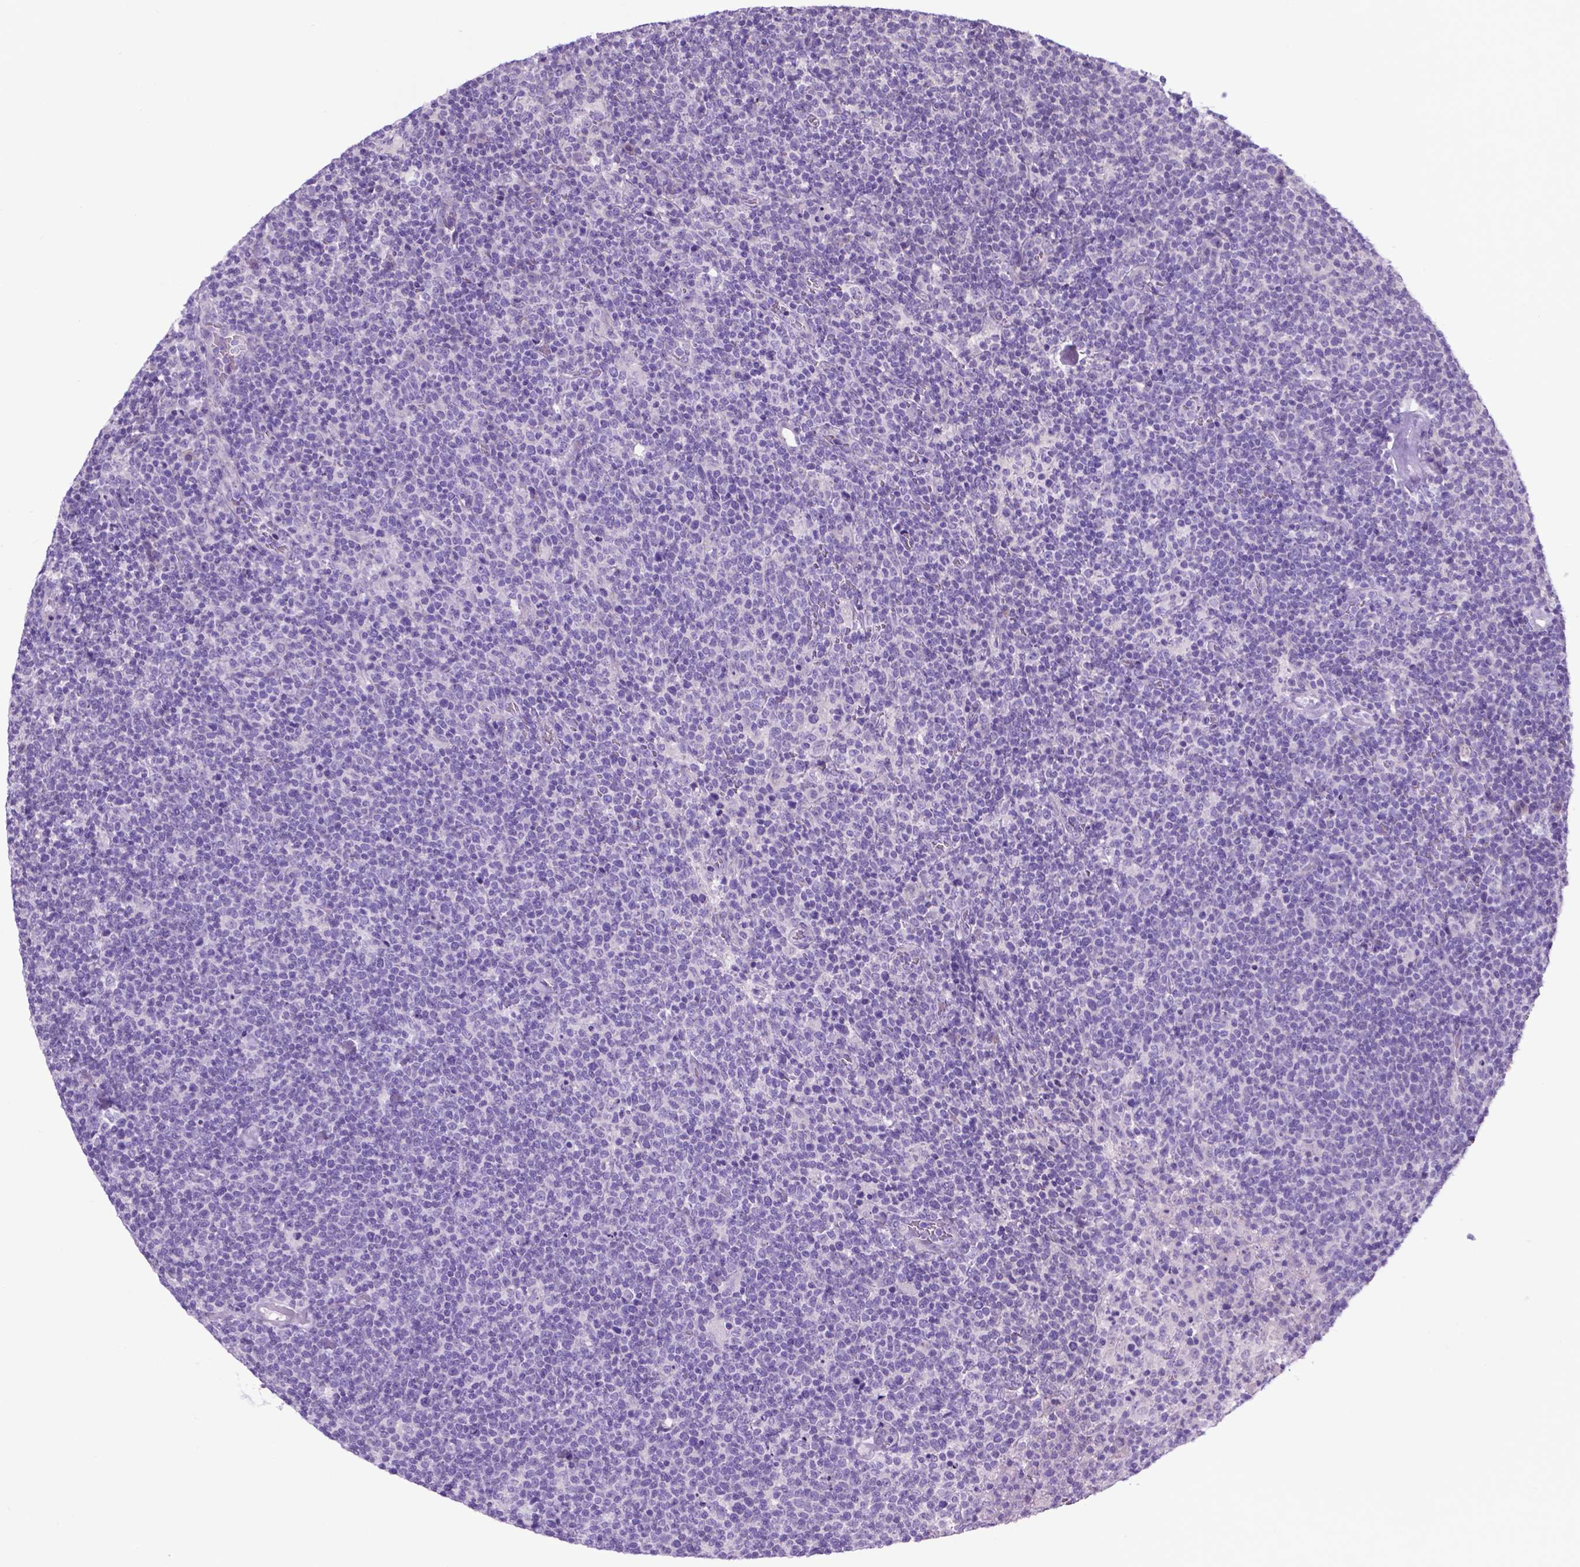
{"staining": {"intensity": "negative", "quantity": "none", "location": "none"}, "tissue": "lymphoma", "cell_type": "Tumor cells", "image_type": "cancer", "snomed": [{"axis": "morphology", "description": "Malignant lymphoma, non-Hodgkin's type, High grade"}, {"axis": "topography", "description": "Lymph node"}], "caption": "Protein analysis of high-grade malignant lymphoma, non-Hodgkin's type displays no significant positivity in tumor cells.", "gene": "ADRA2B", "patient": {"sex": "male", "age": 61}}